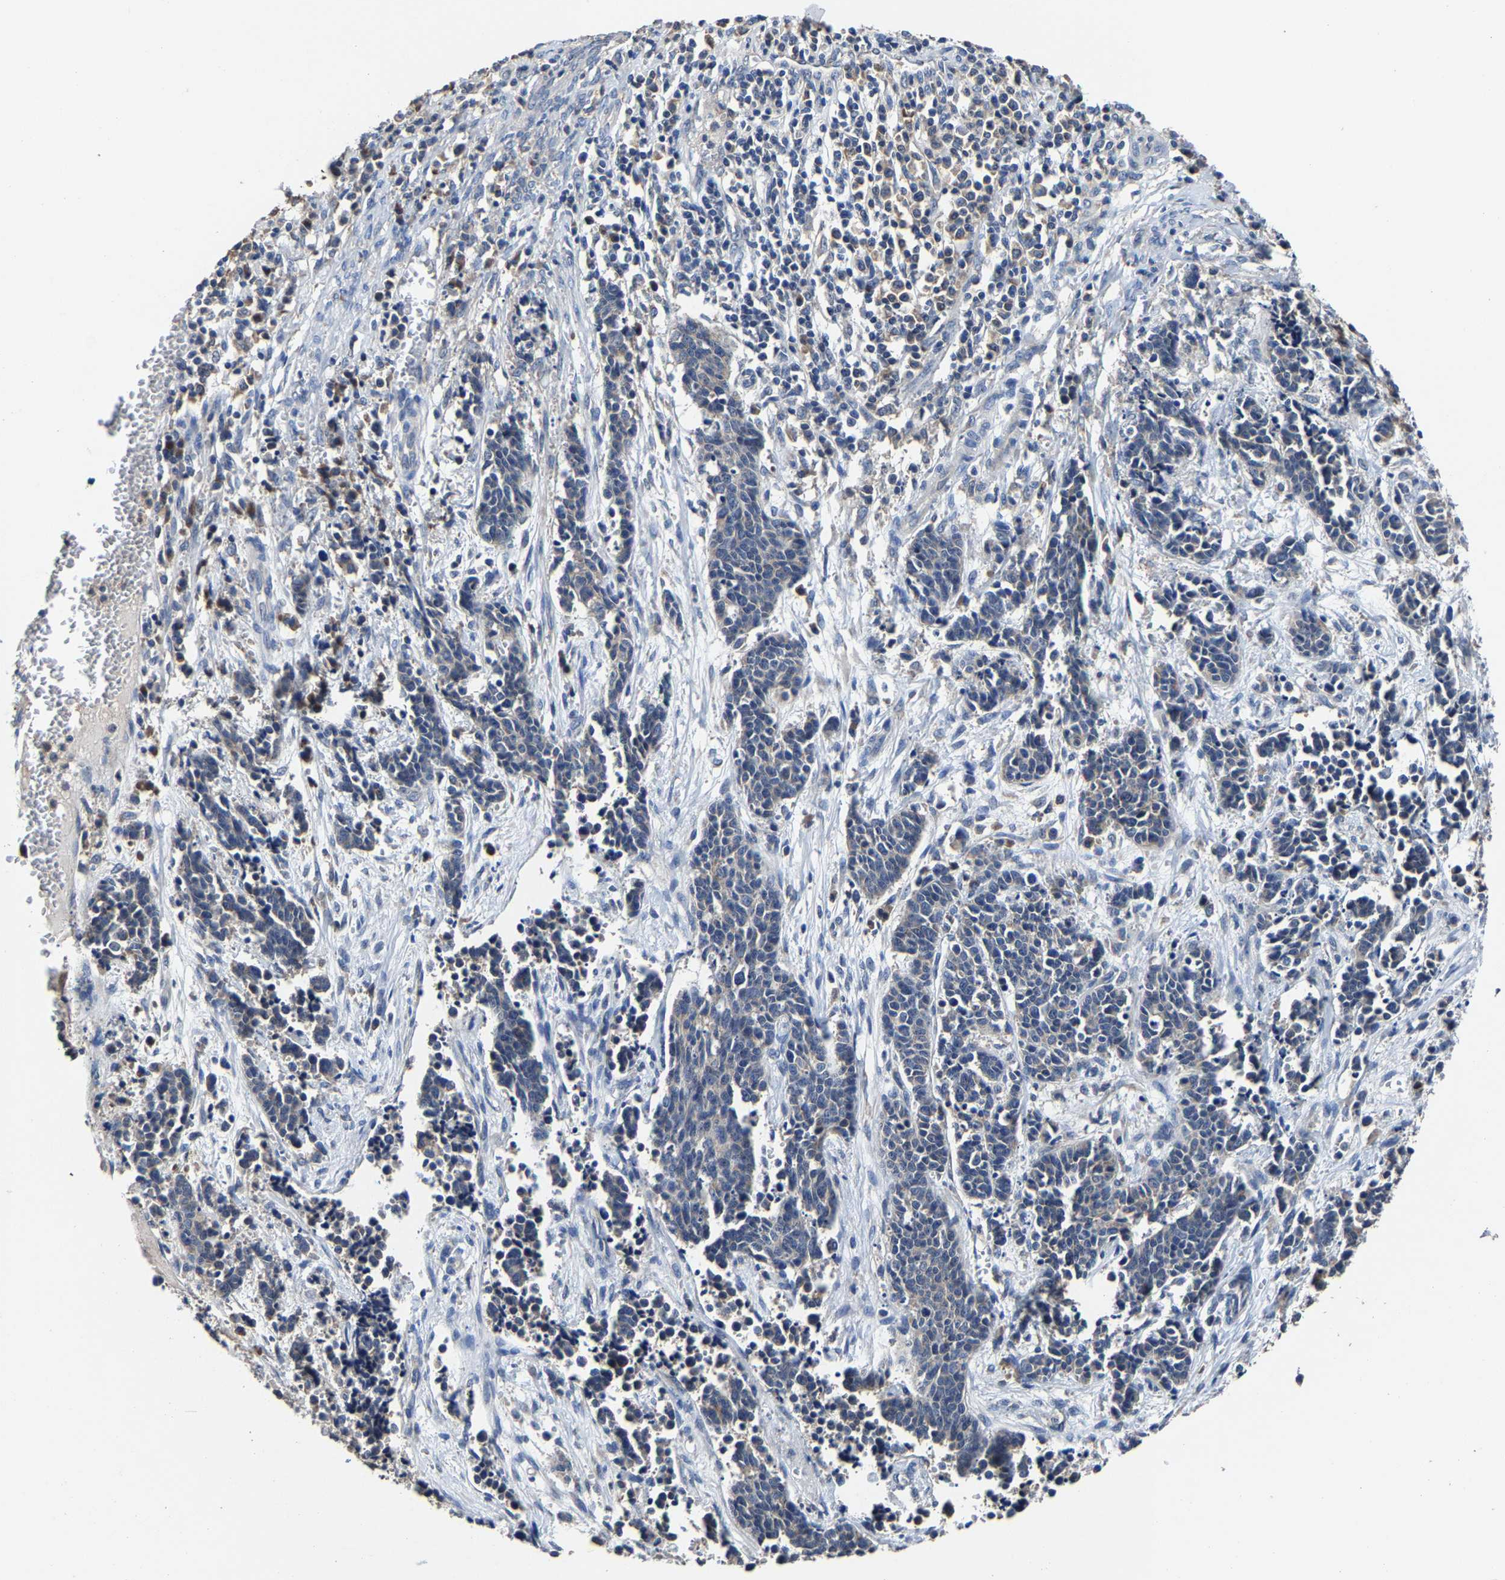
{"staining": {"intensity": "negative", "quantity": "none", "location": "none"}, "tissue": "cervical cancer", "cell_type": "Tumor cells", "image_type": "cancer", "snomed": [{"axis": "morphology", "description": "Squamous cell carcinoma, NOS"}, {"axis": "topography", "description": "Cervix"}], "caption": "DAB (3,3'-diaminobenzidine) immunohistochemical staining of cervical cancer reveals no significant expression in tumor cells.", "gene": "EBAG9", "patient": {"sex": "female", "age": 35}}